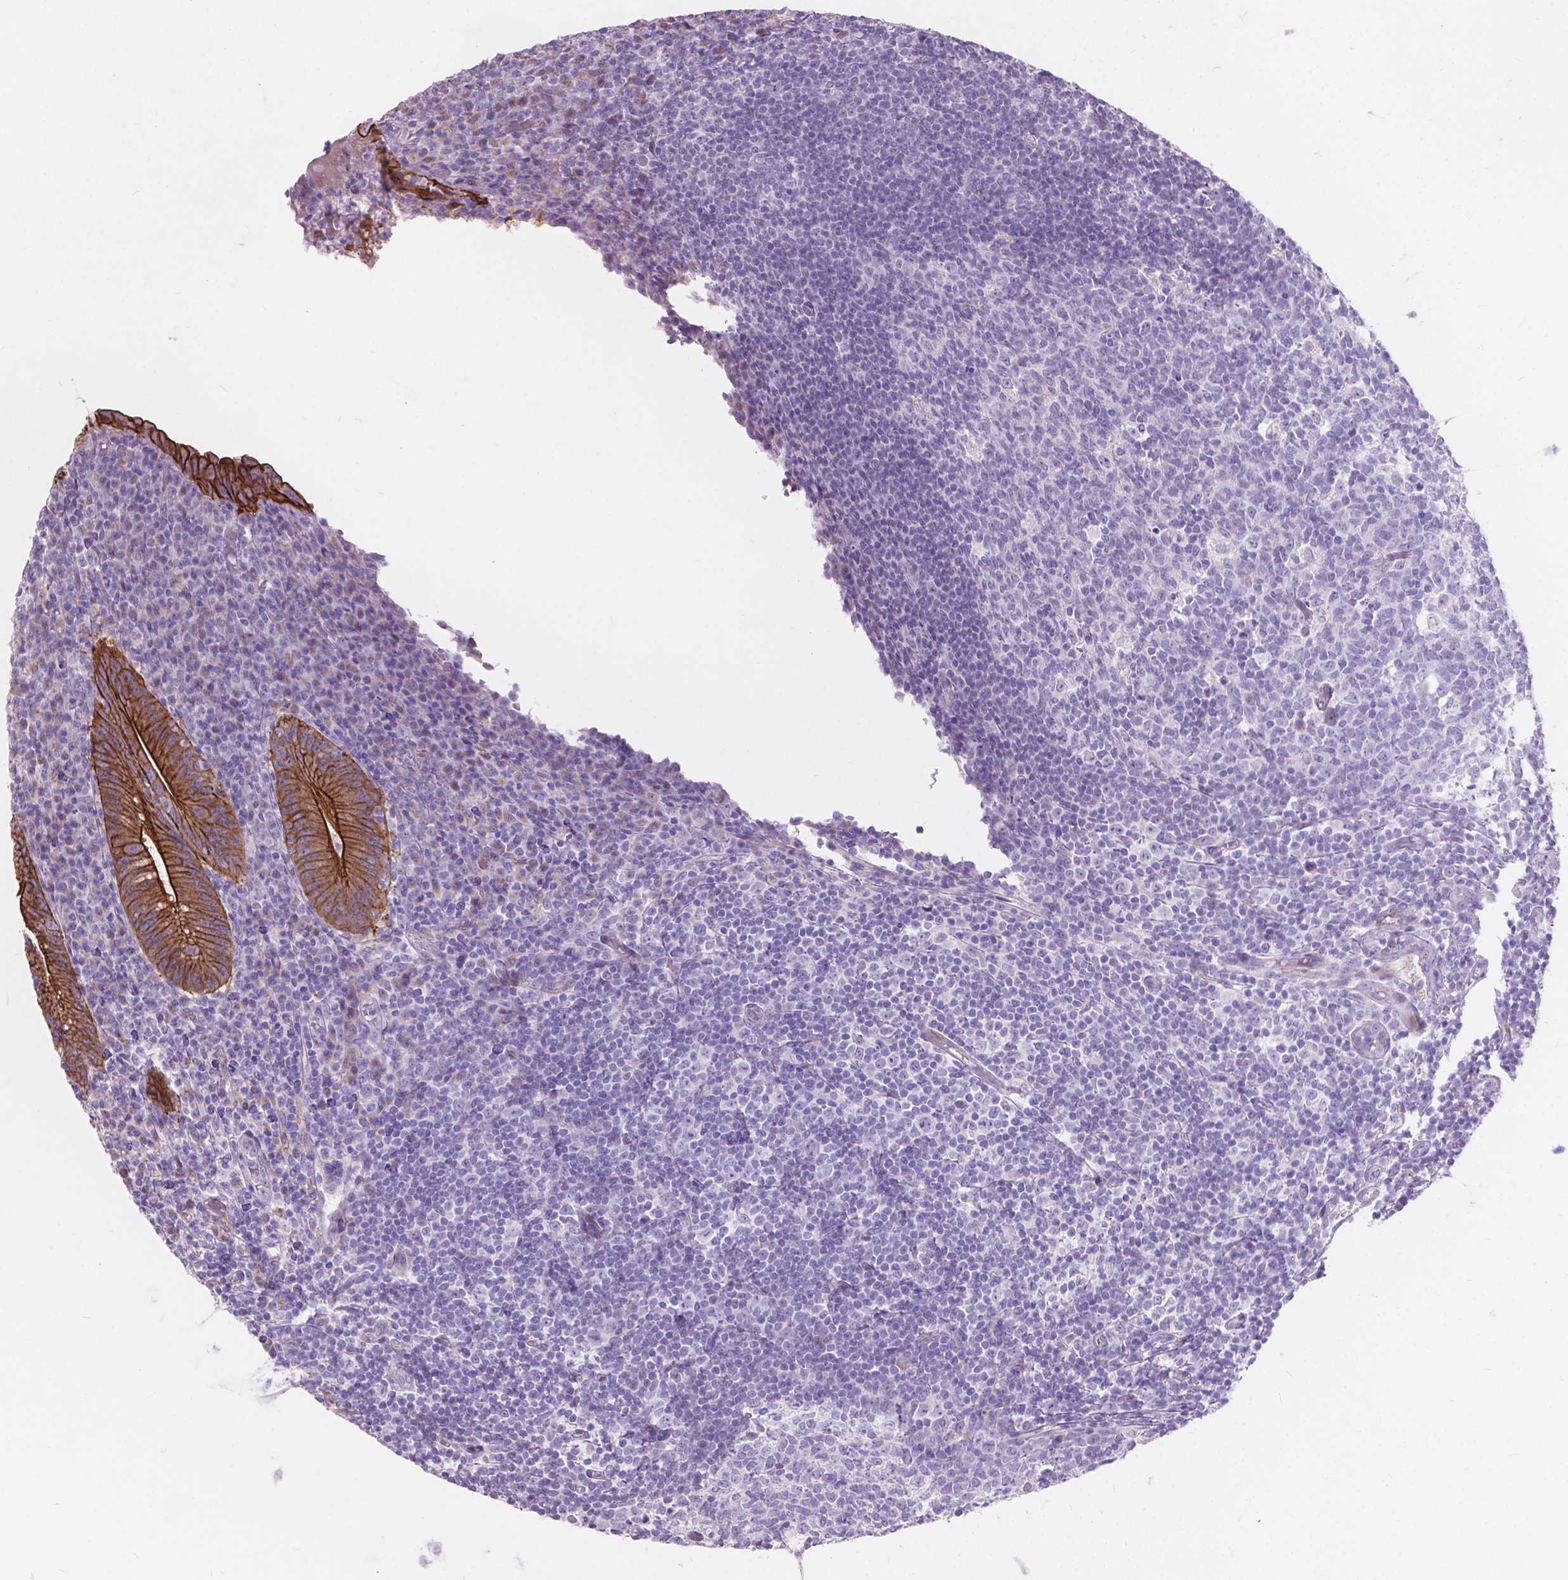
{"staining": {"intensity": "moderate", "quantity": ">75%", "location": "cytoplasmic/membranous"}, "tissue": "appendix", "cell_type": "Glandular cells", "image_type": "normal", "snomed": [{"axis": "morphology", "description": "Normal tissue, NOS"}, {"axis": "topography", "description": "Appendix"}], "caption": "Brown immunohistochemical staining in unremarkable appendix exhibits moderate cytoplasmic/membranous positivity in approximately >75% of glandular cells.", "gene": "MYH14", "patient": {"sex": "male", "age": 18}}